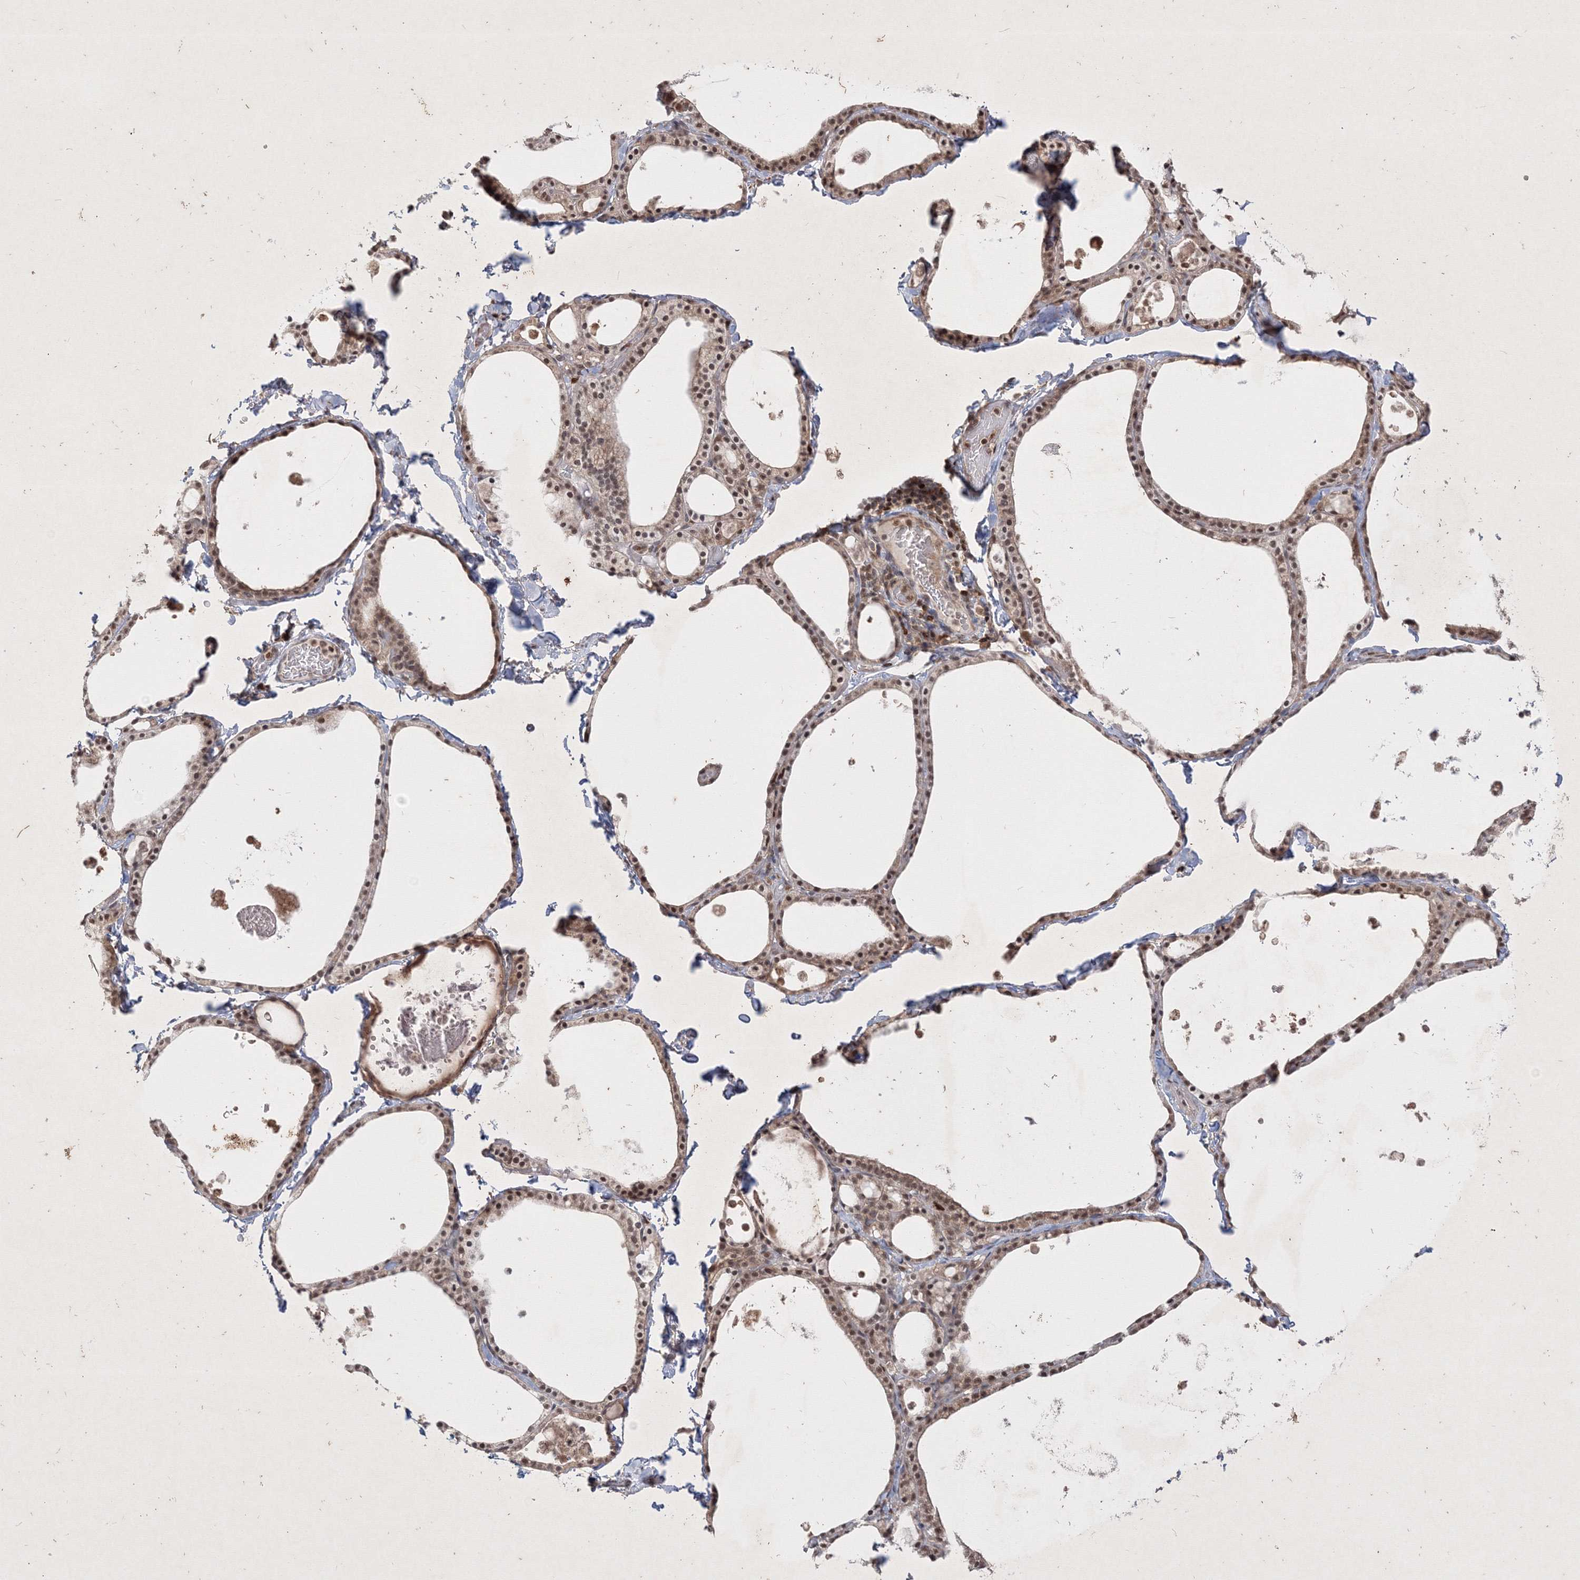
{"staining": {"intensity": "moderate", "quantity": ">75%", "location": "cytoplasmic/membranous,nuclear"}, "tissue": "thyroid gland", "cell_type": "Glandular cells", "image_type": "normal", "snomed": [{"axis": "morphology", "description": "Normal tissue, NOS"}, {"axis": "topography", "description": "Thyroid gland"}], "caption": "The histopathology image displays immunohistochemical staining of unremarkable thyroid gland. There is moderate cytoplasmic/membranous,nuclear positivity is appreciated in about >75% of glandular cells. Ihc stains the protein of interest in brown and the nuclei are stained blue.", "gene": "TAB1", "patient": {"sex": "male", "age": 56}}